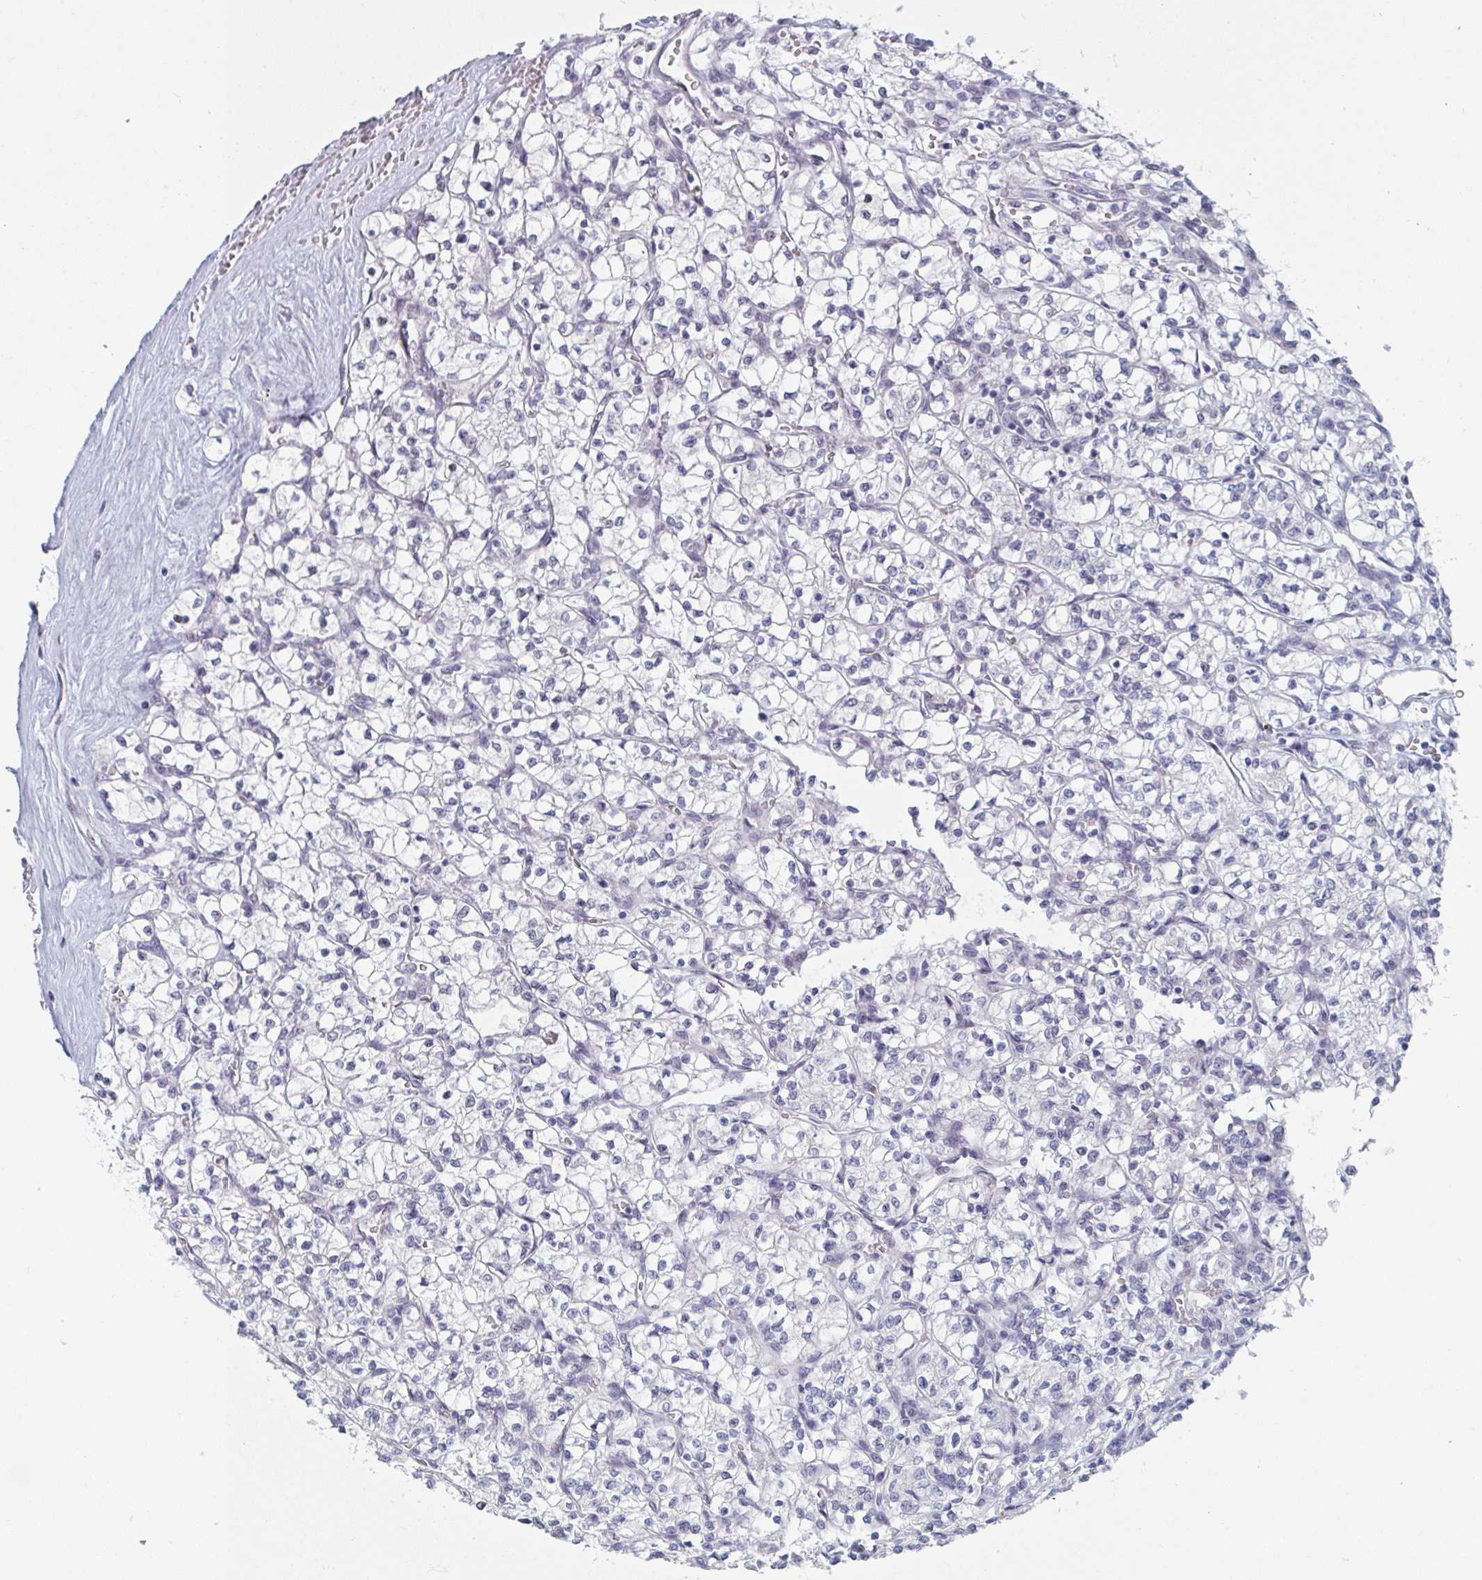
{"staining": {"intensity": "negative", "quantity": "none", "location": "none"}, "tissue": "renal cancer", "cell_type": "Tumor cells", "image_type": "cancer", "snomed": [{"axis": "morphology", "description": "Adenocarcinoma, NOS"}, {"axis": "topography", "description": "Kidney"}], "caption": "An image of human renal cancer (adenocarcinoma) is negative for staining in tumor cells.", "gene": "FOXA1", "patient": {"sex": "female", "age": 64}}